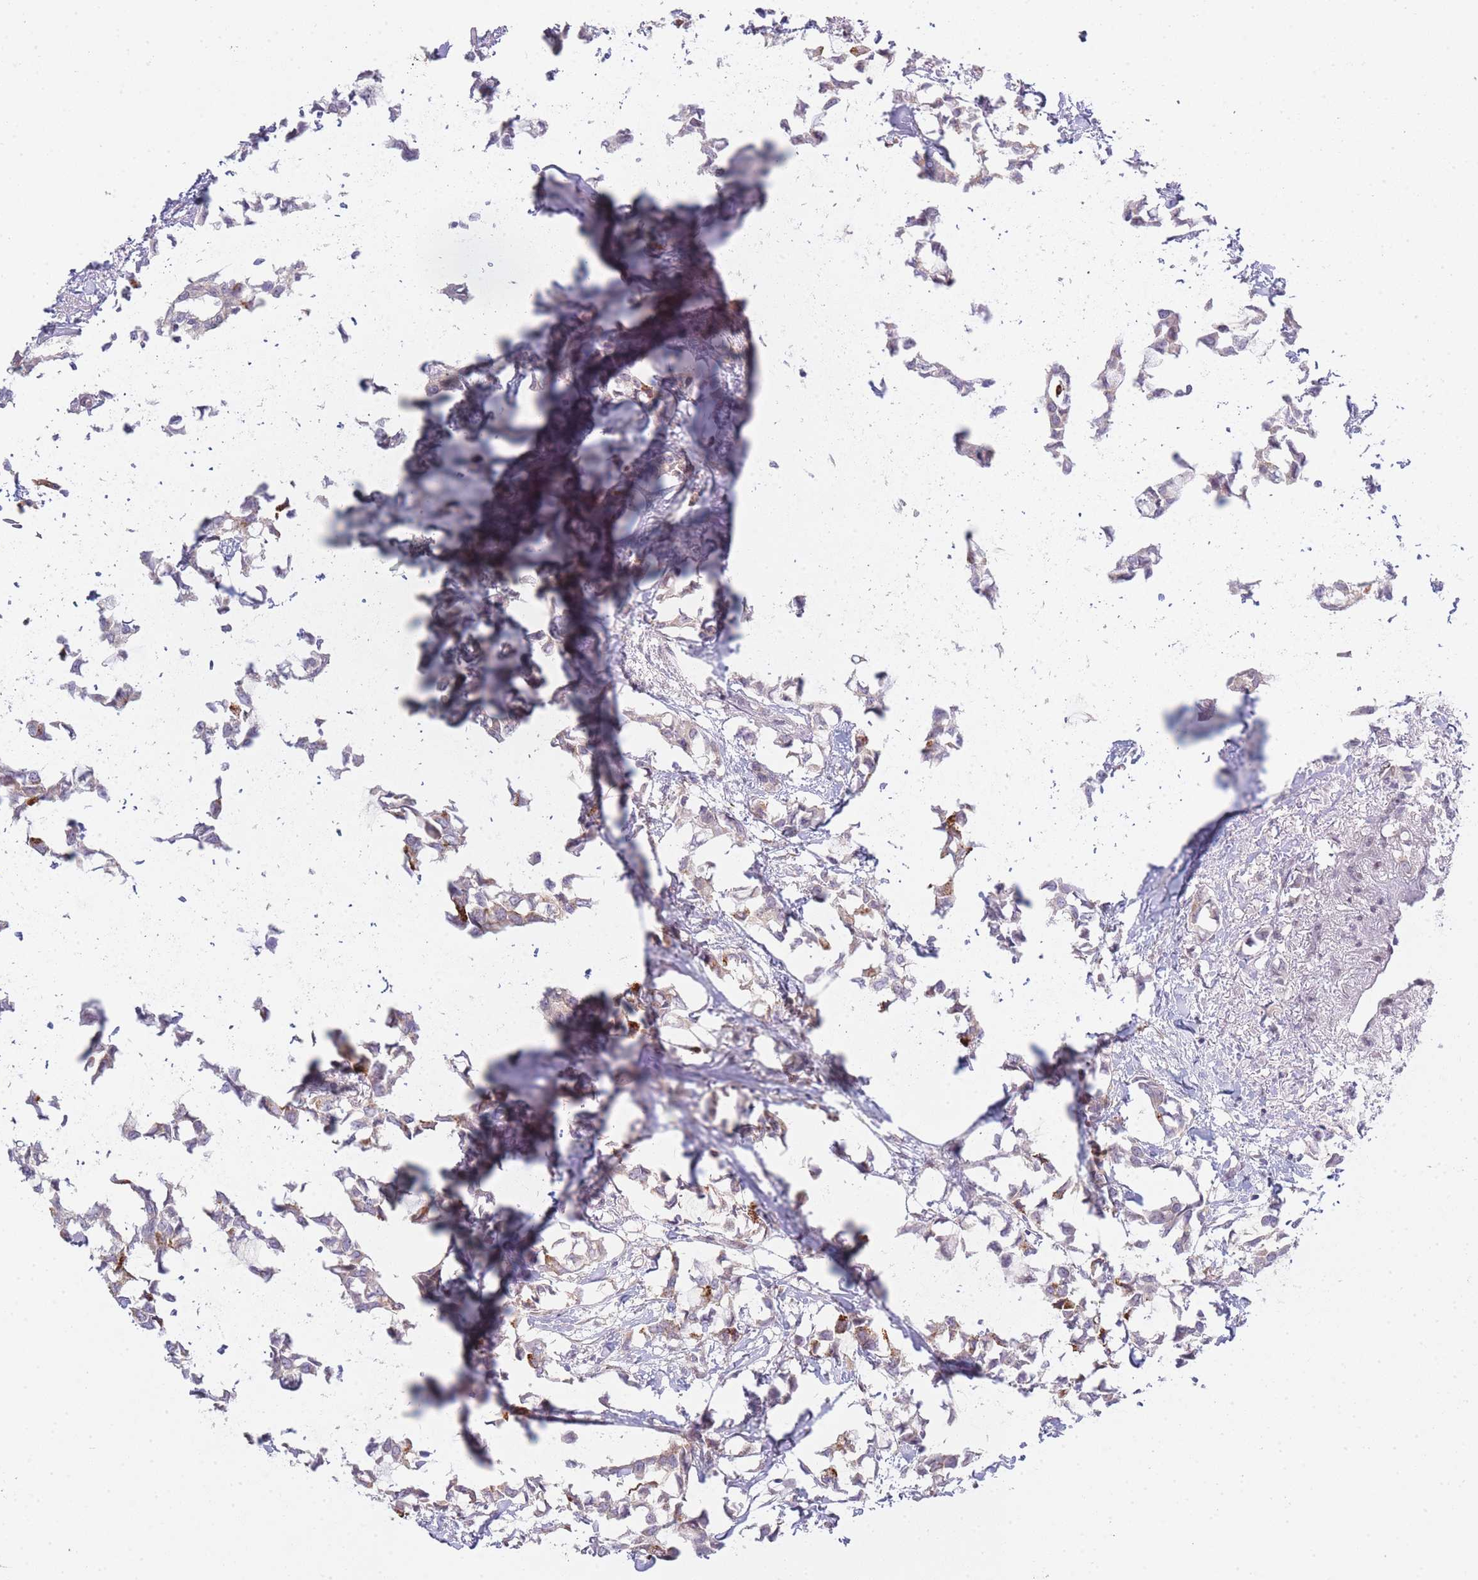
{"staining": {"intensity": "weak", "quantity": "25%-75%", "location": "cytoplasmic/membranous"}, "tissue": "breast cancer", "cell_type": "Tumor cells", "image_type": "cancer", "snomed": [{"axis": "morphology", "description": "Duct carcinoma"}, {"axis": "topography", "description": "Breast"}], "caption": "The immunohistochemical stain highlights weak cytoplasmic/membranous staining in tumor cells of breast invasive ductal carcinoma tissue.", "gene": "OR5L2", "patient": {"sex": "female", "age": 73}}